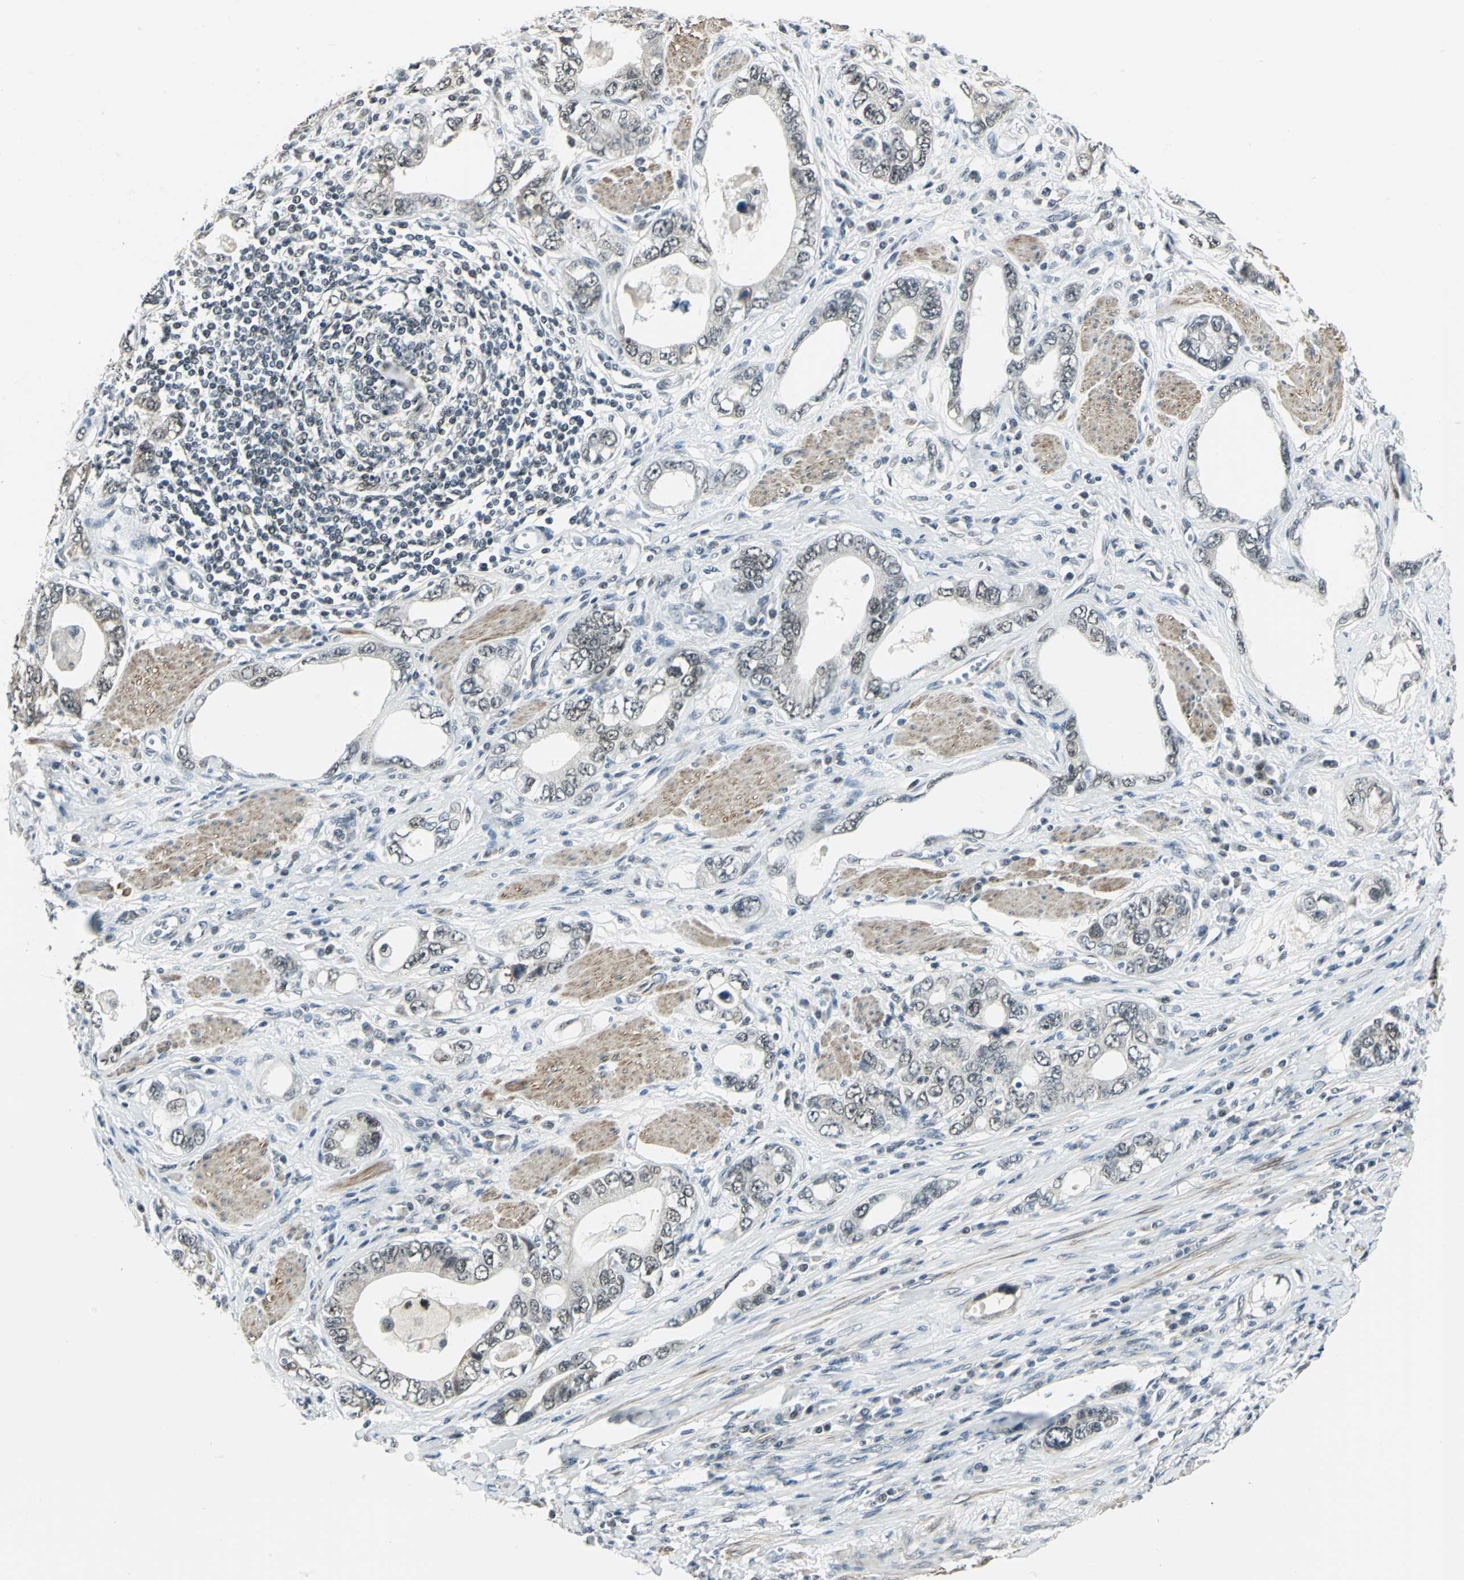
{"staining": {"intensity": "weak", "quantity": ">75%", "location": "cytoplasmic/membranous,nuclear"}, "tissue": "stomach cancer", "cell_type": "Tumor cells", "image_type": "cancer", "snomed": [{"axis": "morphology", "description": "Adenocarcinoma, NOS"}, {"axis": "topography", "description": "Stomach, lower"}], "caption": "Approximately >75% of tumor cells in human stomach adenocarcinoma show weak cytoplasmic/membranous and nuclear protein staining as visualized by brown immunohistochemical staining.", "gene": "MTA1", "patient": {"sex": "female", "age": 93}}